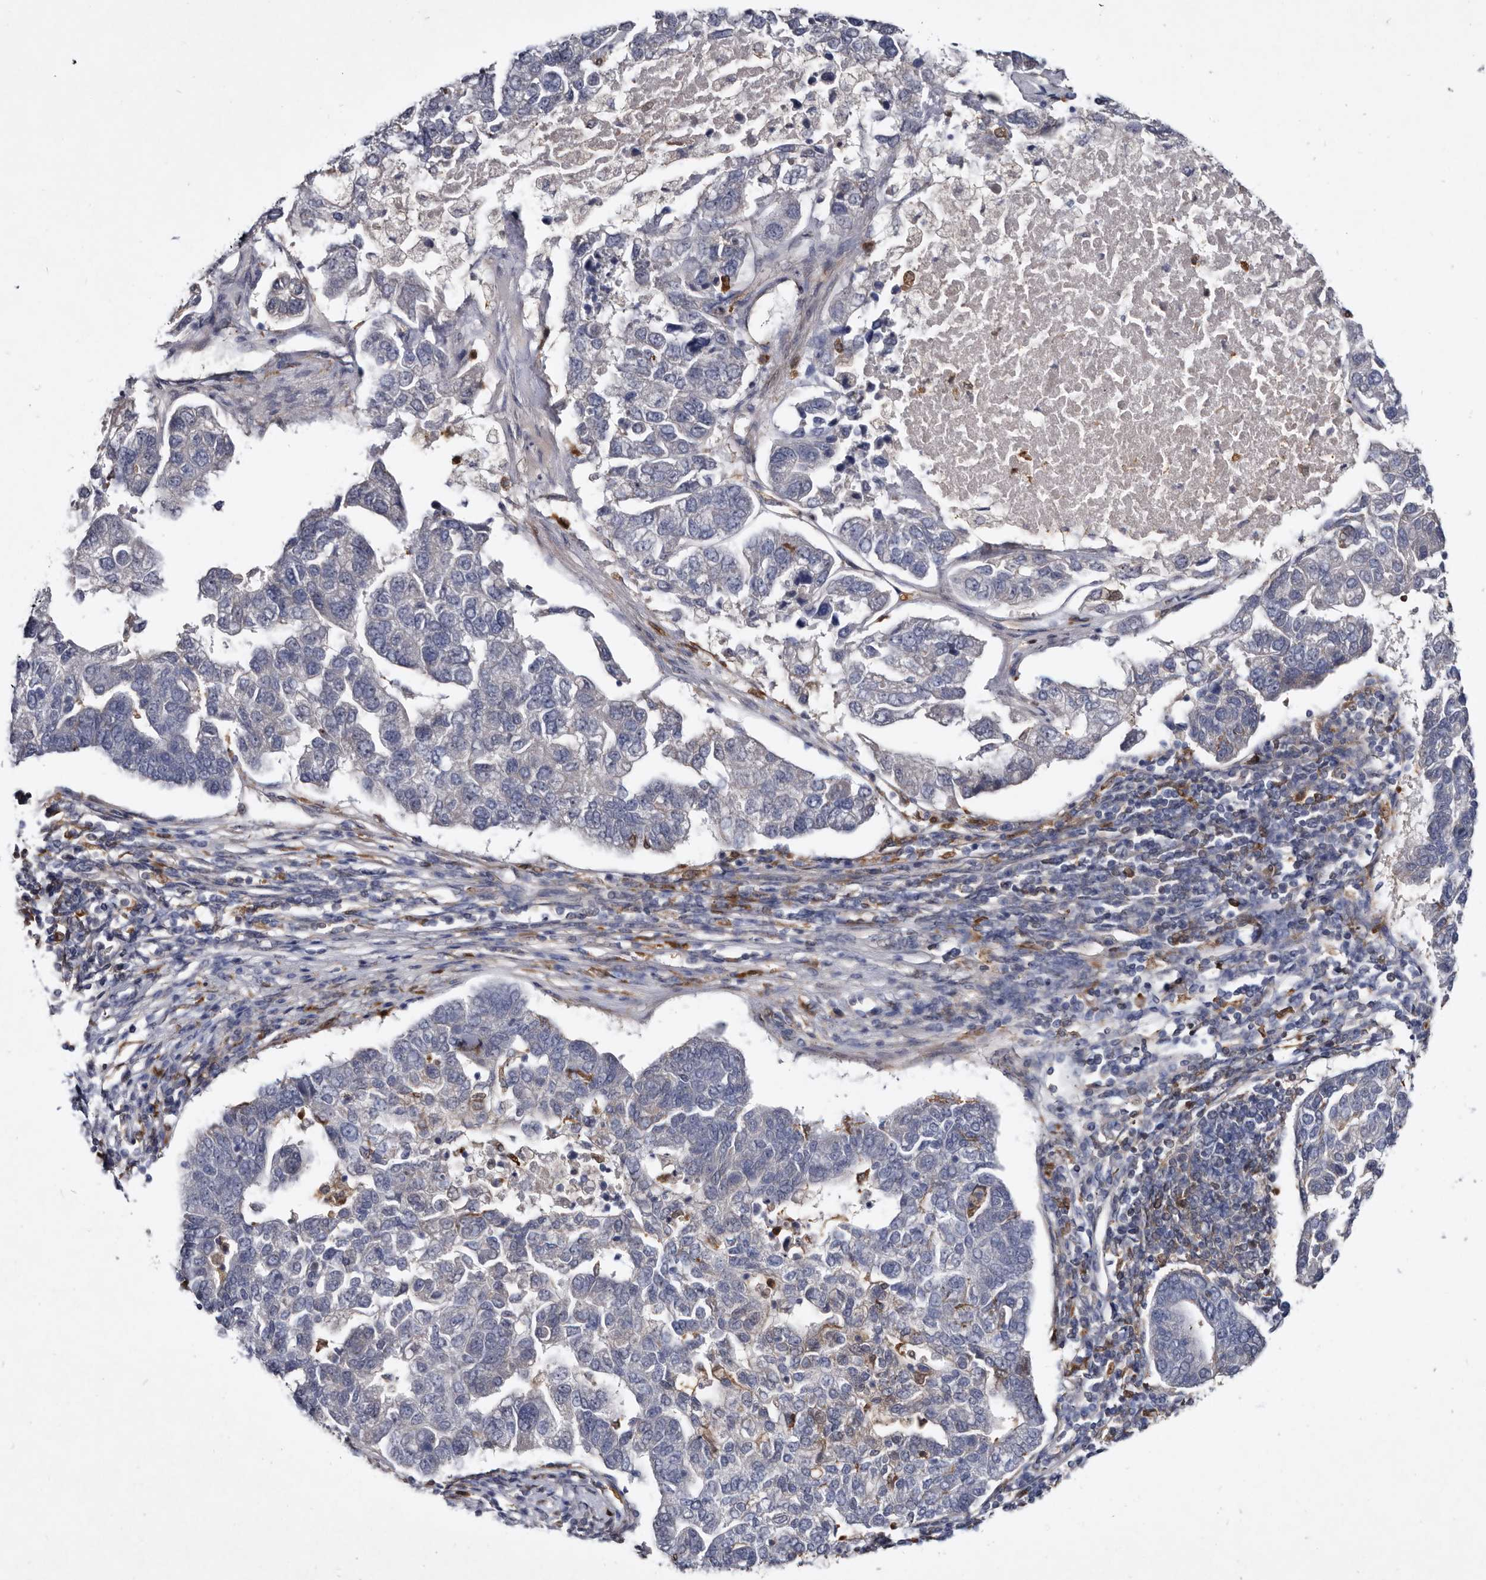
{"staining": {"intensity": "negative", "quantity": "none", "location": "none"}, "tissue": "pancreatic cancer", "cell_type": "Tumor cells", "image_type": "cancer", "snomed": [{"axis": "morphology", "description": "Adenocarcinoma, NOS"}, {"axis": "topography", "description": "Pancreas"}], "caption": "Histopathology image shows no significant protein positivity in tumor cells of pancreatic cancer.", "gene": "SERPINB8", "patient": {"sex": "female", "age": 61}}